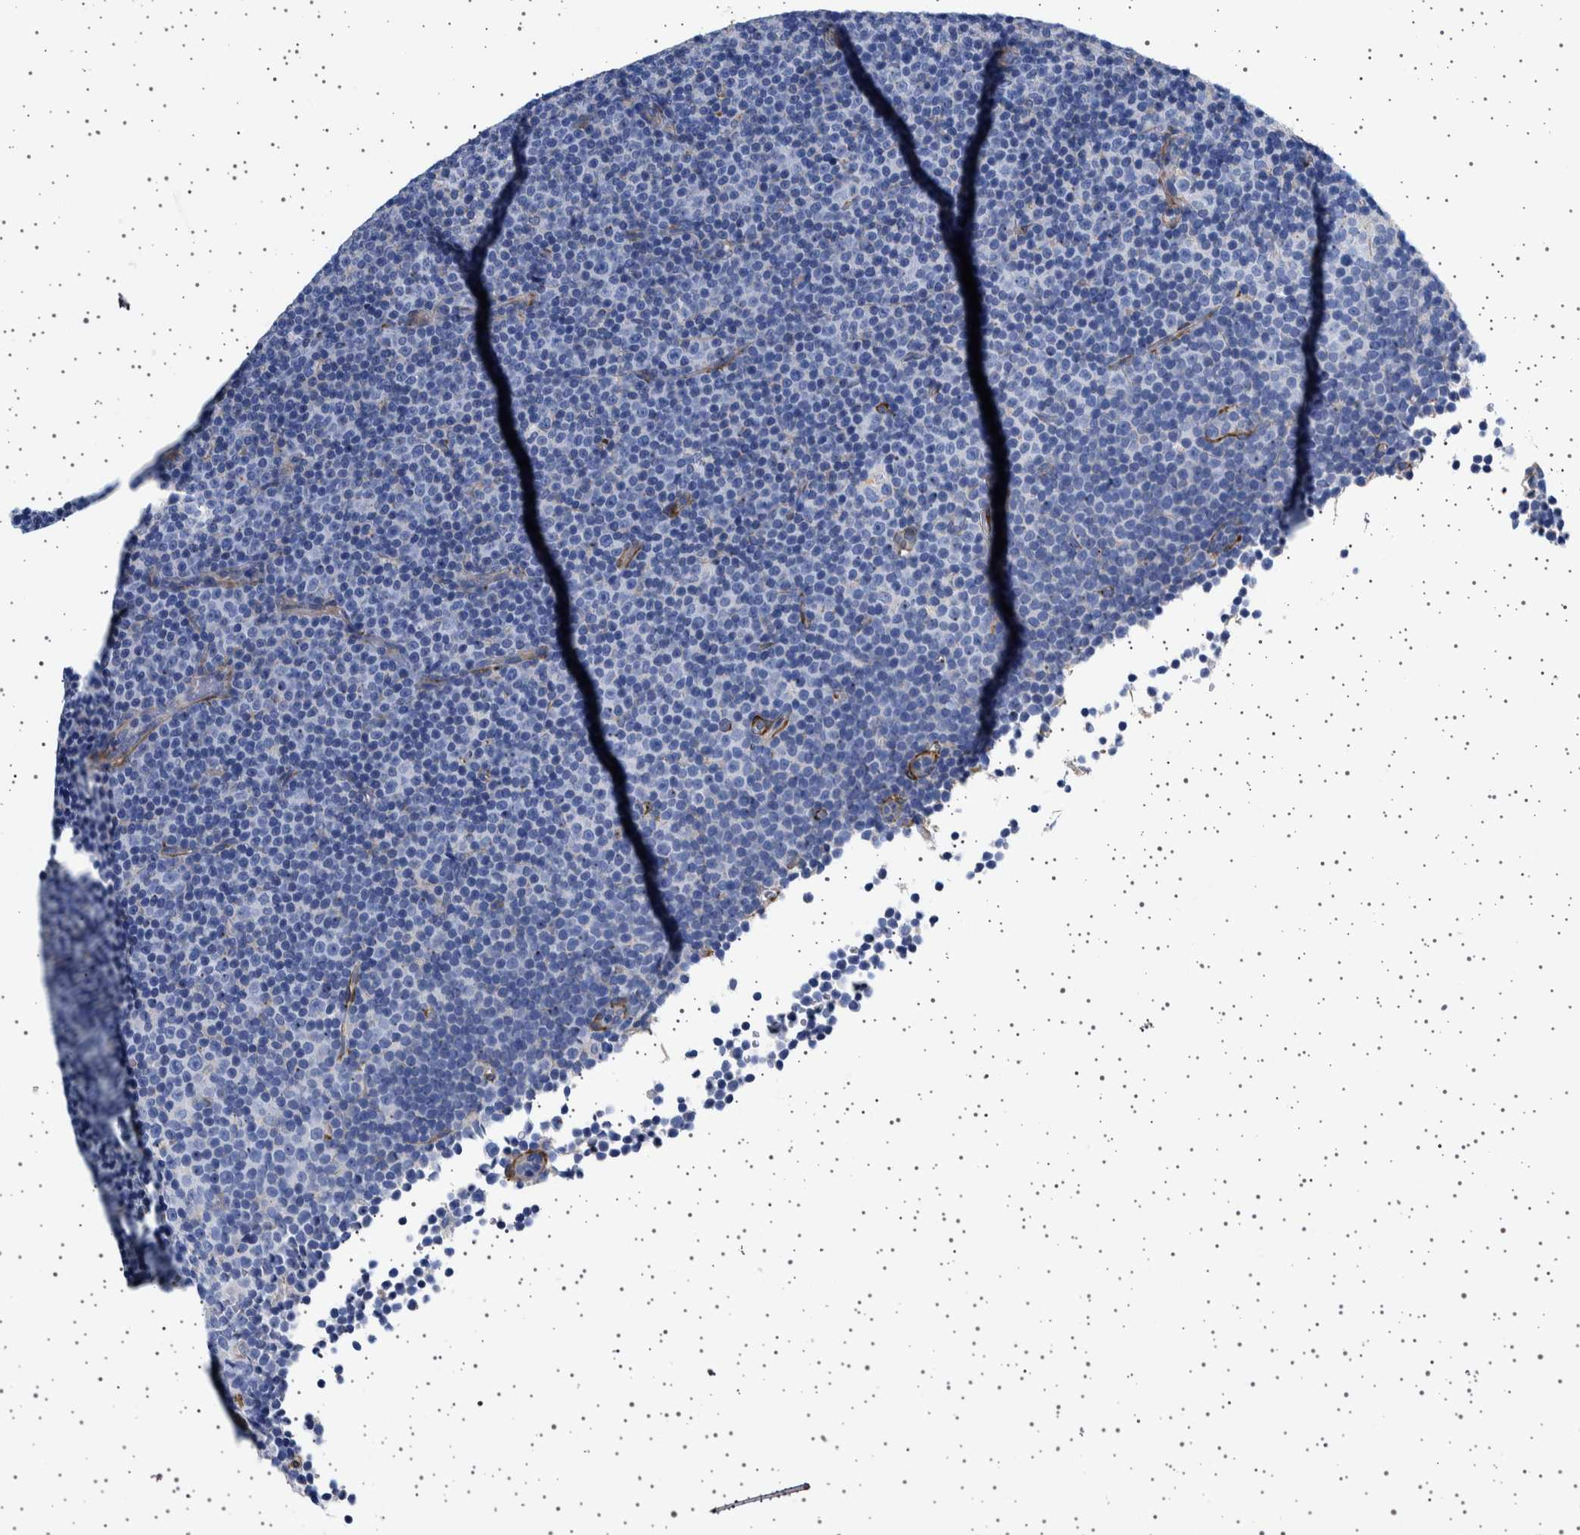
{"staining": {"intensity": "negative", "quantity": "none", "location": "none"}, "tissue": "lymphoma", "cell_type": "Tumor cells", "image_type": "cancer", "snomed": [{"axis": "morphology", "description": "Malignant lymphoma, non-Hodgkin's type, Low grade"}, {"axis": "topography", "description": "Lymph node"}], "caption": "This is a photomicrograph of immunohistochemistry staining of lymphoma, which shows no positivity in tumor cells.", "gene": "SEPTIN4", "patient": {"sex": "female", "age": 67}}